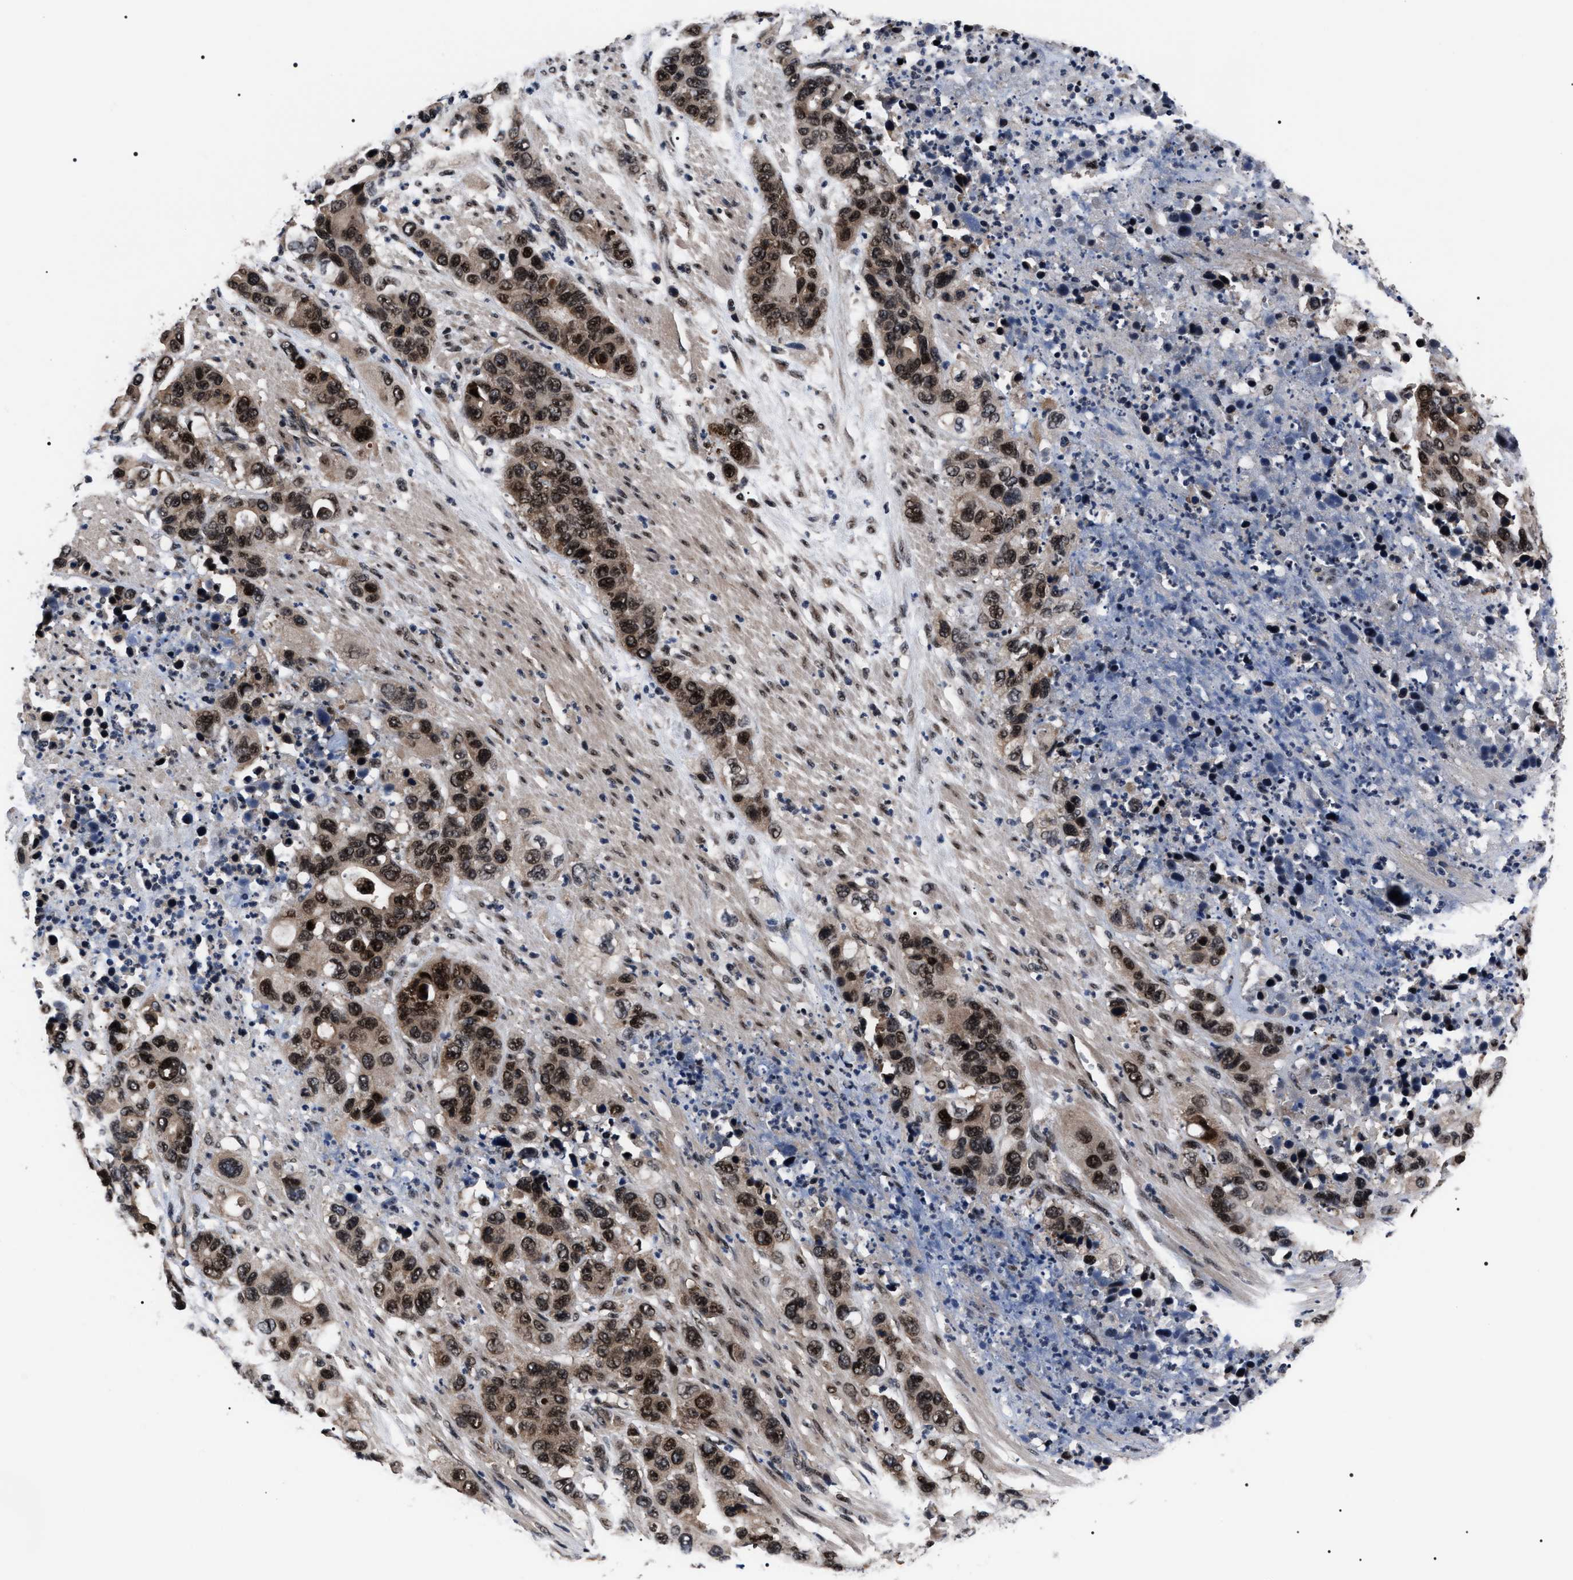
{"staining": {"intensity": "strong", "quantity": ">75%", "location": "cytoplasmic/membranous,nuclear"}, "tissue": "pancreatic cancer", "cell_type": "Tumor cells", "image_type": "cancer", "snomed": [{"axis": "morphology", "description": "Adenocarcinoma, NOS"}, {"axis": "topography", "description": "Pancreas"}], "caption": "Human adenocarcinoma (pancreatic) stained with a brown dye displays strong cytoplasmic/membranous and nuclear positive positivity in approximately >75% of tumor cells.", "gene": "CSNK2A1", "patient": {"sex": "female", "age": 71}}